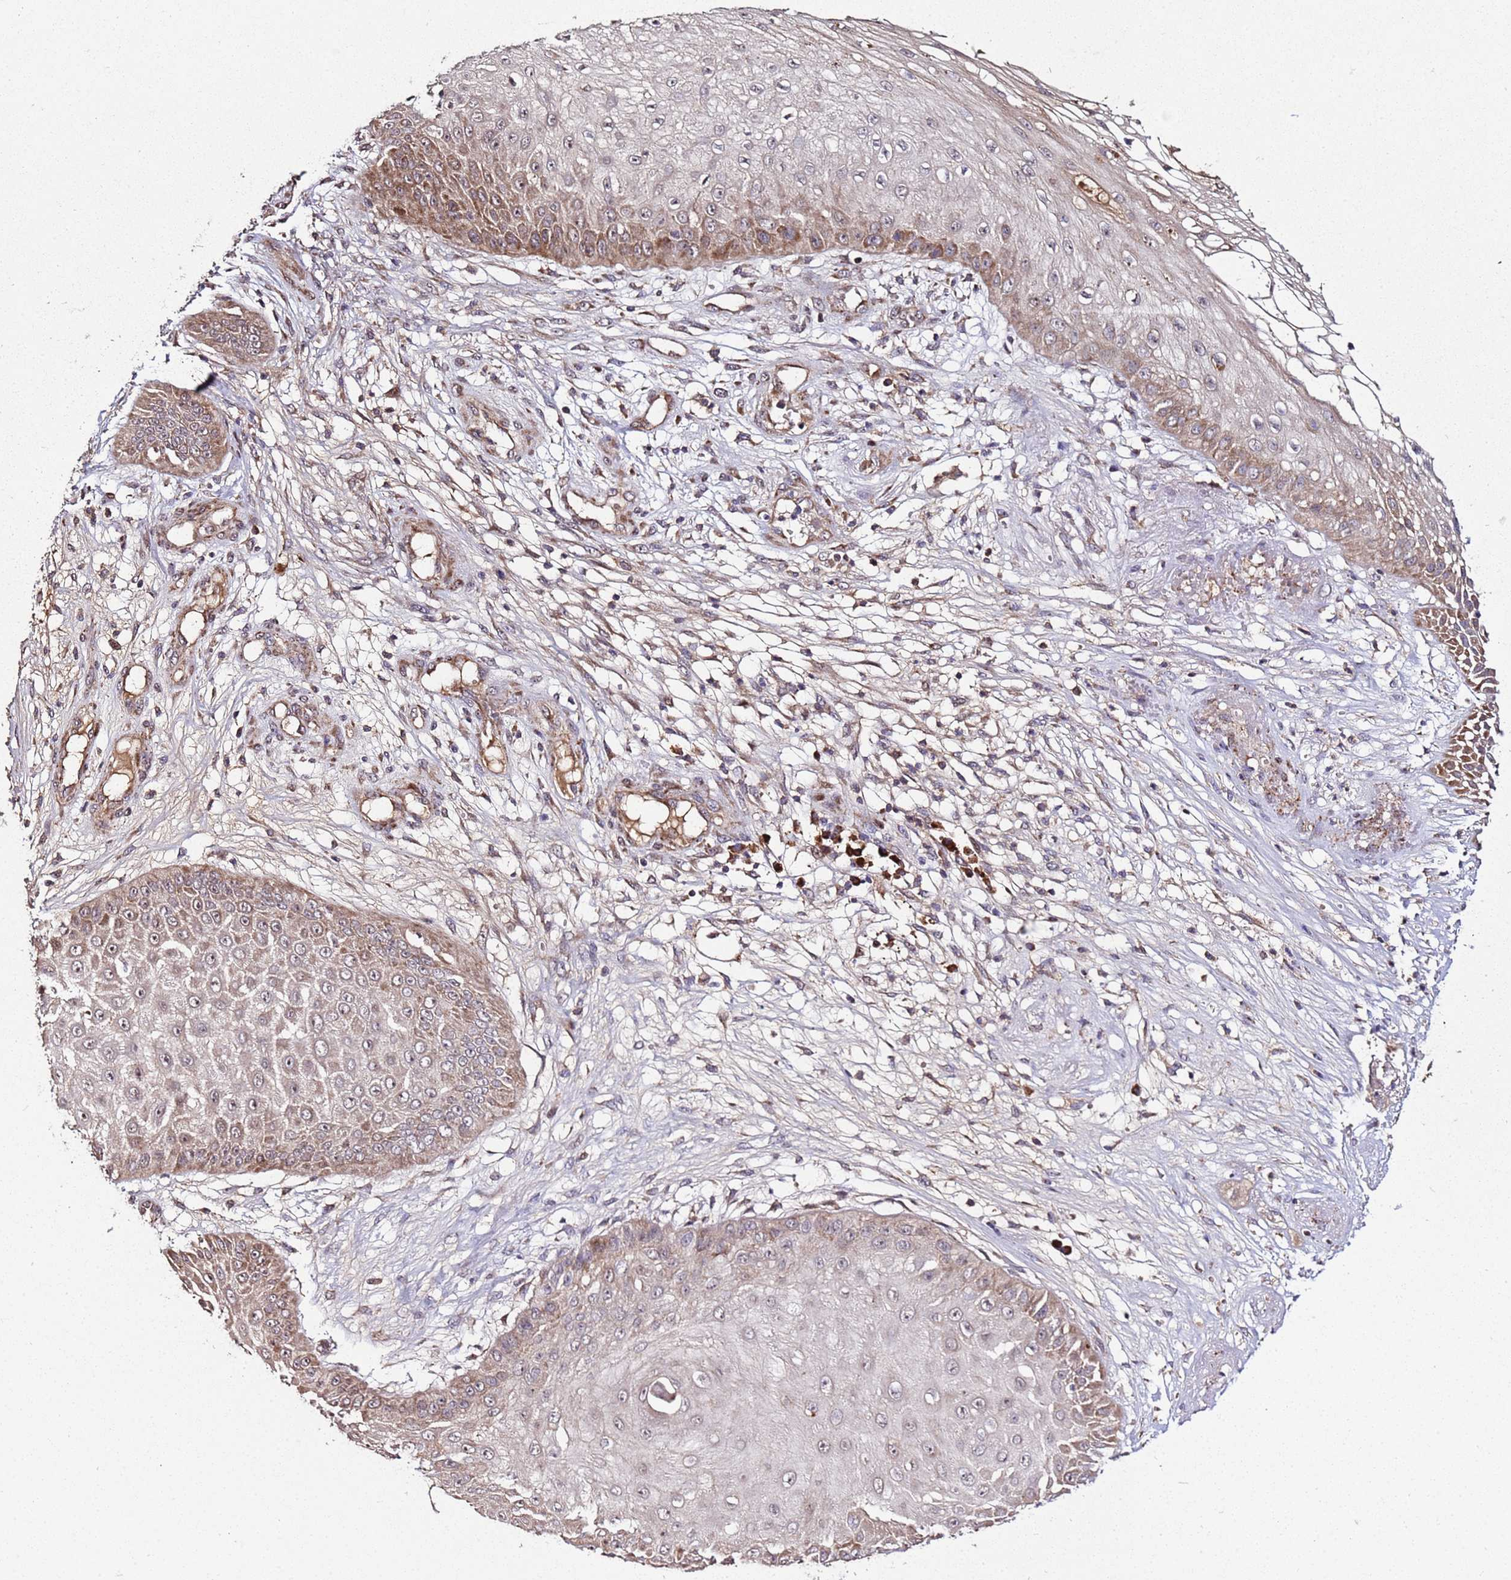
{"staining": {"intensity": "moderate", "quantity": "25%-75%", "location": "cytoplasmic/membranous,nuclear"}, "tissue": "skin cancer", "cell_type": "Tumor cells", "image_type": "cancer", "snomed": [{"axis": "morphology", "description": "Squamous cell carcinoma, NOS"}, {"axis": "topography", "description": "Skin"}], "caption": "A photomicrograph showing moderate cytoplasmic/membranous and nuclear staining in approximately 25%-75% of tumor cells in skin cancer, as visualized by brown immunohistochemical staining.", "gene": "WNK4", "patient": {"sex": "male", "age": 70}}